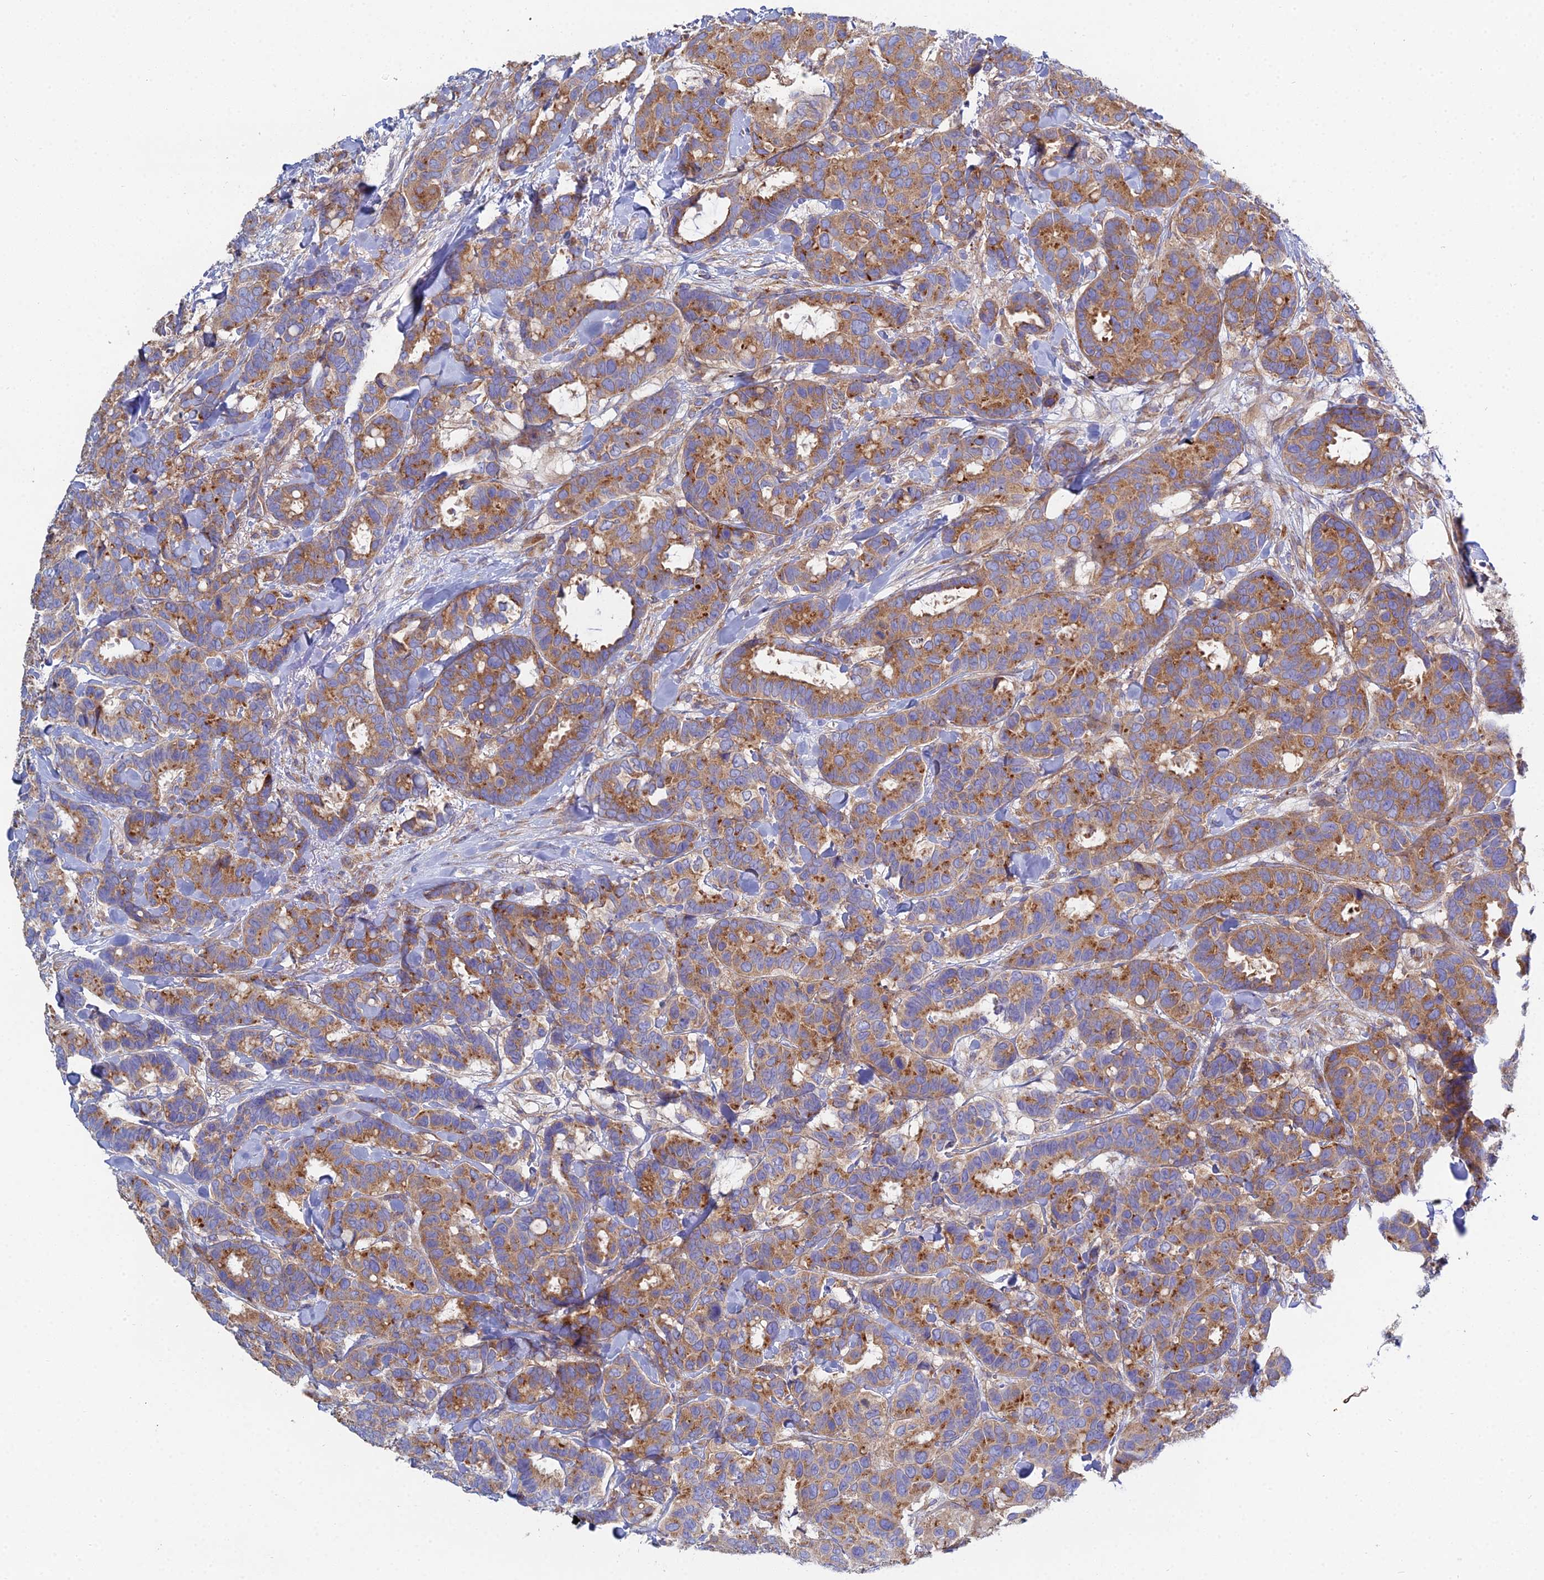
{"staining": {"intensity": "moderate", "quantity": ">75%", "location": "cytoplasmic/membranous"}, "tissue": "breast cancer", "cell_type": "Tumor cells", "image_type": "cancer", "snomed": [{"axis": "morphology", "description": "Normal tissue, NOS"}, {"axis": "morphology", "description": "Duct carcinoma"}, {"axis": "topography", "description": "Breast"}], "caption": "Moderate cytoplasmic/membranous protein staining is present in about >75% of tumor cells in breast cancer.", "gene": "CLCN3", "patient": {"sex": "female", "age": 87}}